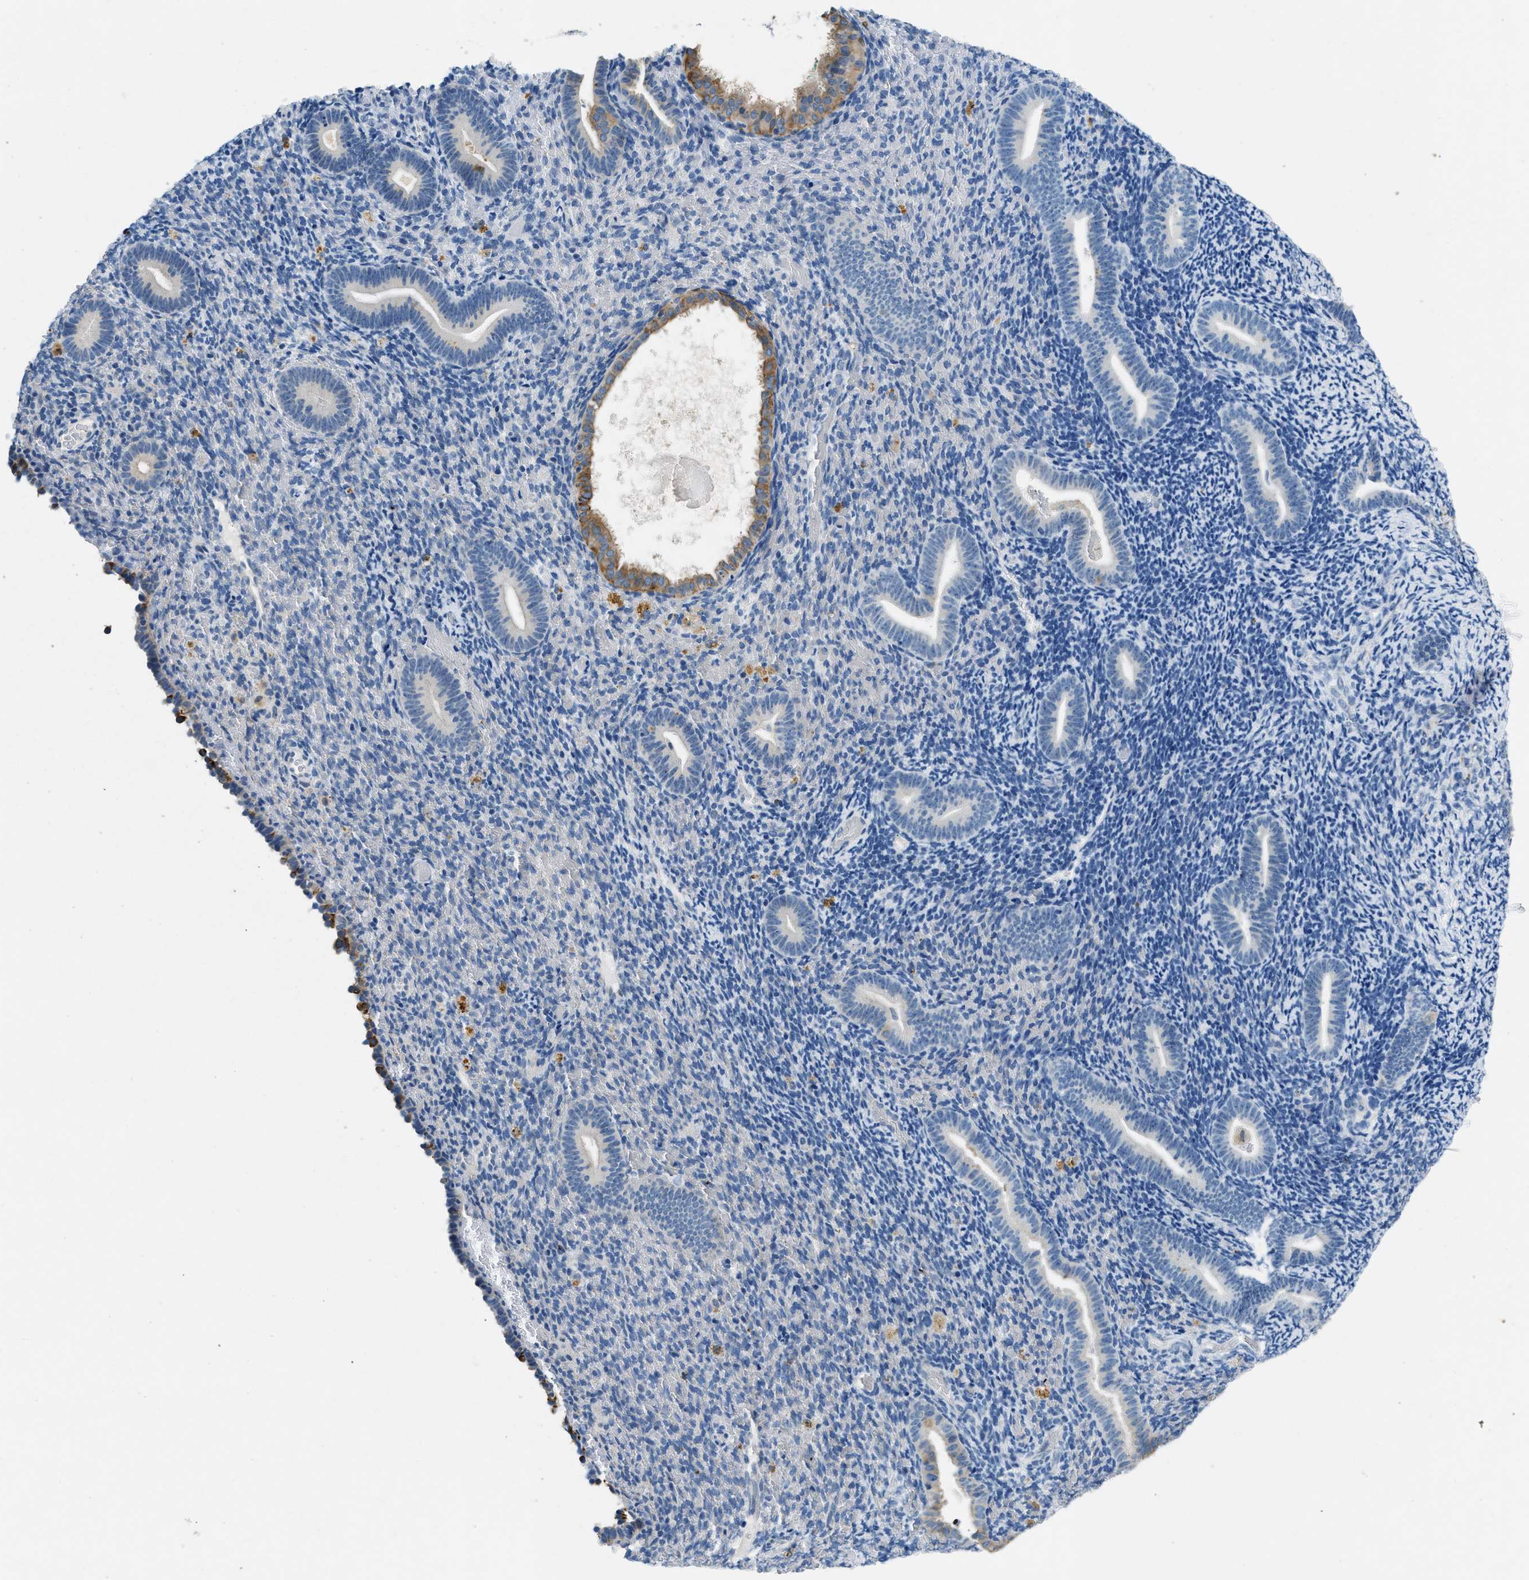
{"staining": {"intensity": "negative", "quantity": "none", "location": "none"}, "tissue": "endometrium", "cell_type": "Cells in endometrial stroma", "image_type": "normal", "snomed": [{"axis": "morphology", "description": "Normal tissue, NOS"}, {"axis": "topography", "description": "Endometrium"}], "caption": "A high-resolution photomicrograph shows IHC staining of normal endometrium, which demonstrates no significant expression in cells in endometrial stroma.", "gene": "CFAP20", "patient": {"sex": "female", "age": 51}}